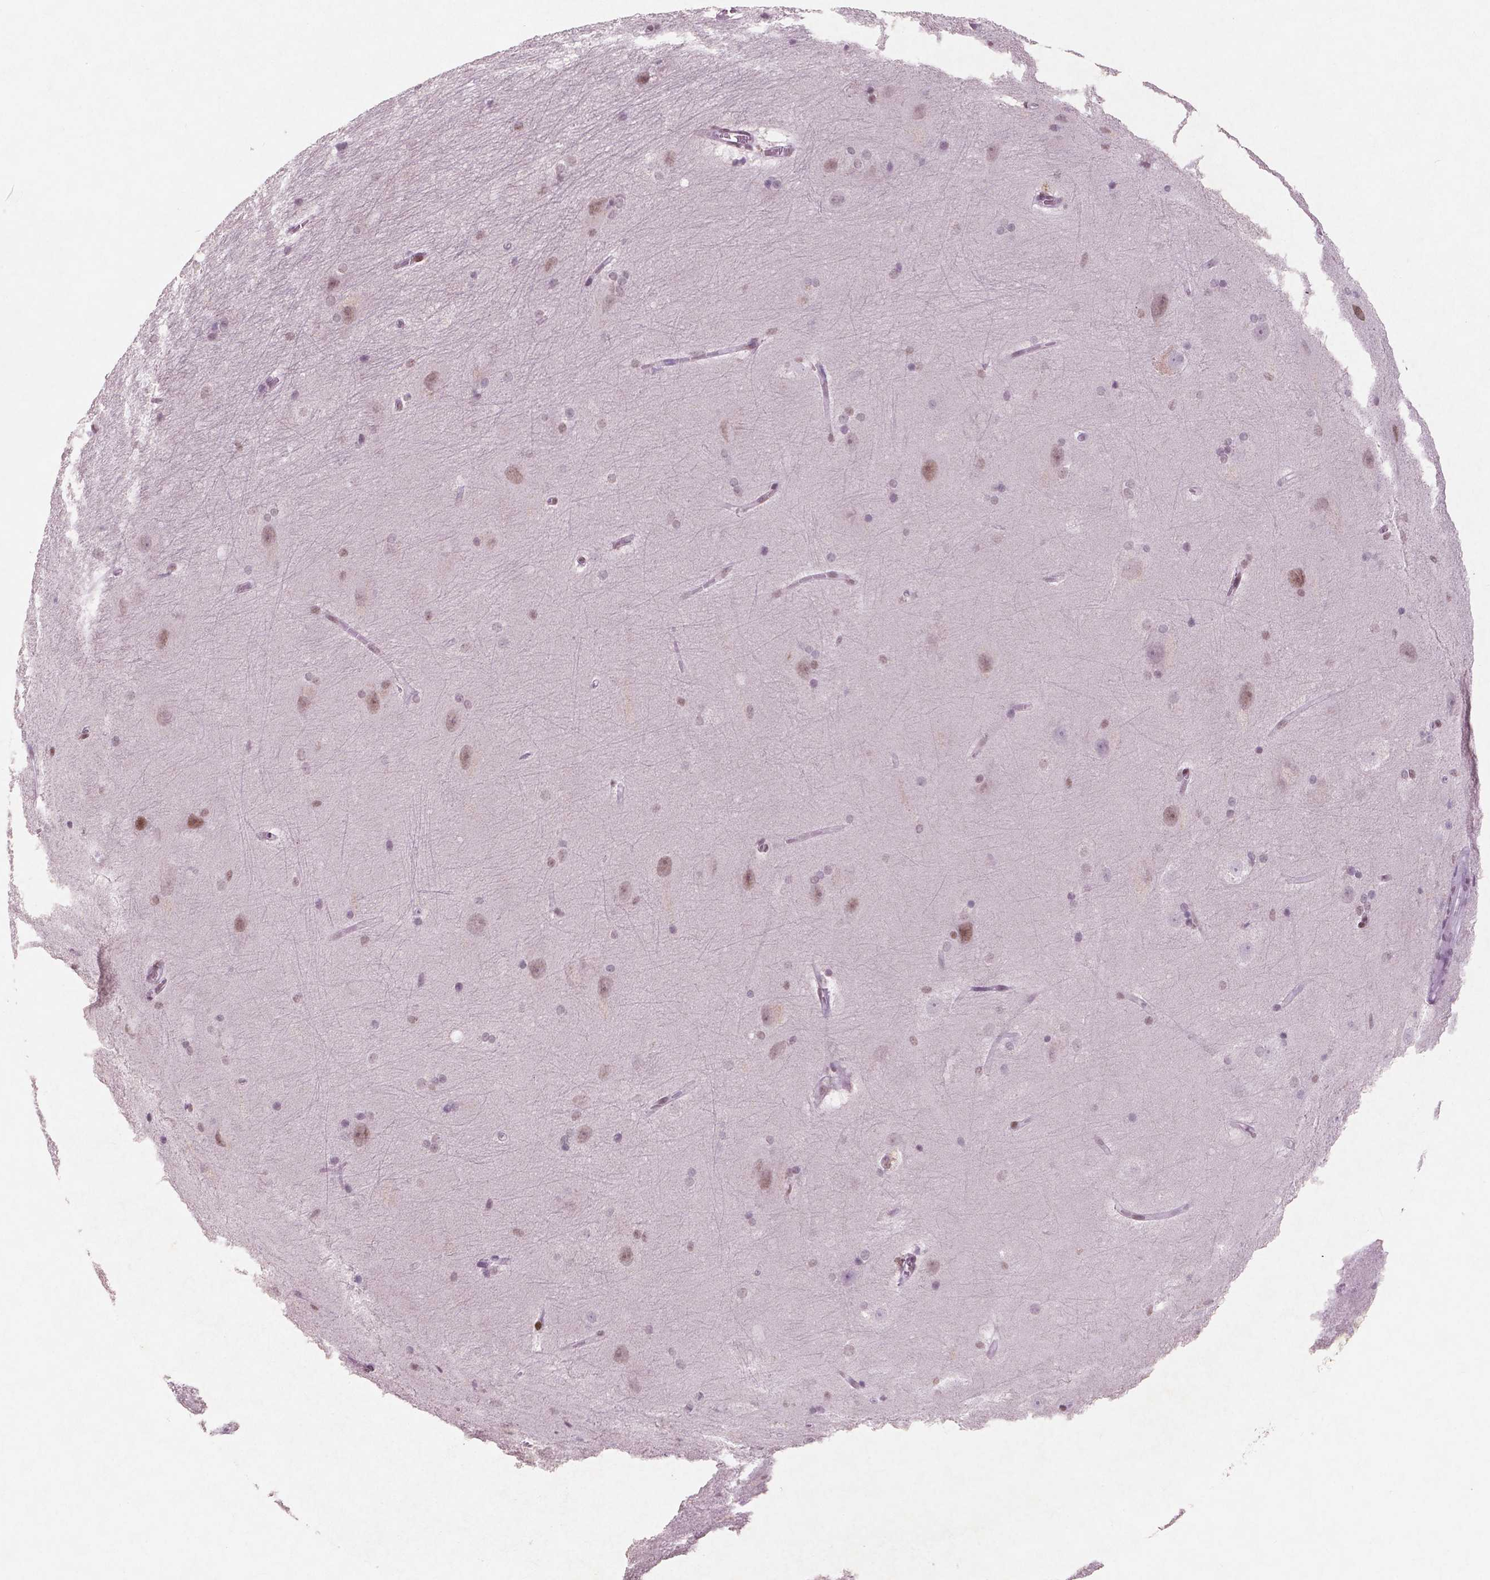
{"staining": {"intensity": "moderate", "quantity": "<25%", "location": "nuclear"}, "tissue": "hippocampus", "cell_type": "Glial cells", "image_type": "normal", "snomed": [{"axis": "morphology", "description": "Normal tissue, NOS"}, {"axis": "topography", "description": "Cerebral cortex"}, {"axis": "topography", "description": "Hippocampus"}], "caption": "Protein expression by immunohistochemistry (IHC) demonstrates moderate nuclear staining in approximately <25% of glial cells in benign hippocampus.", "gene": "BRD4", "patient": {"sex": "female", "age": 19}}